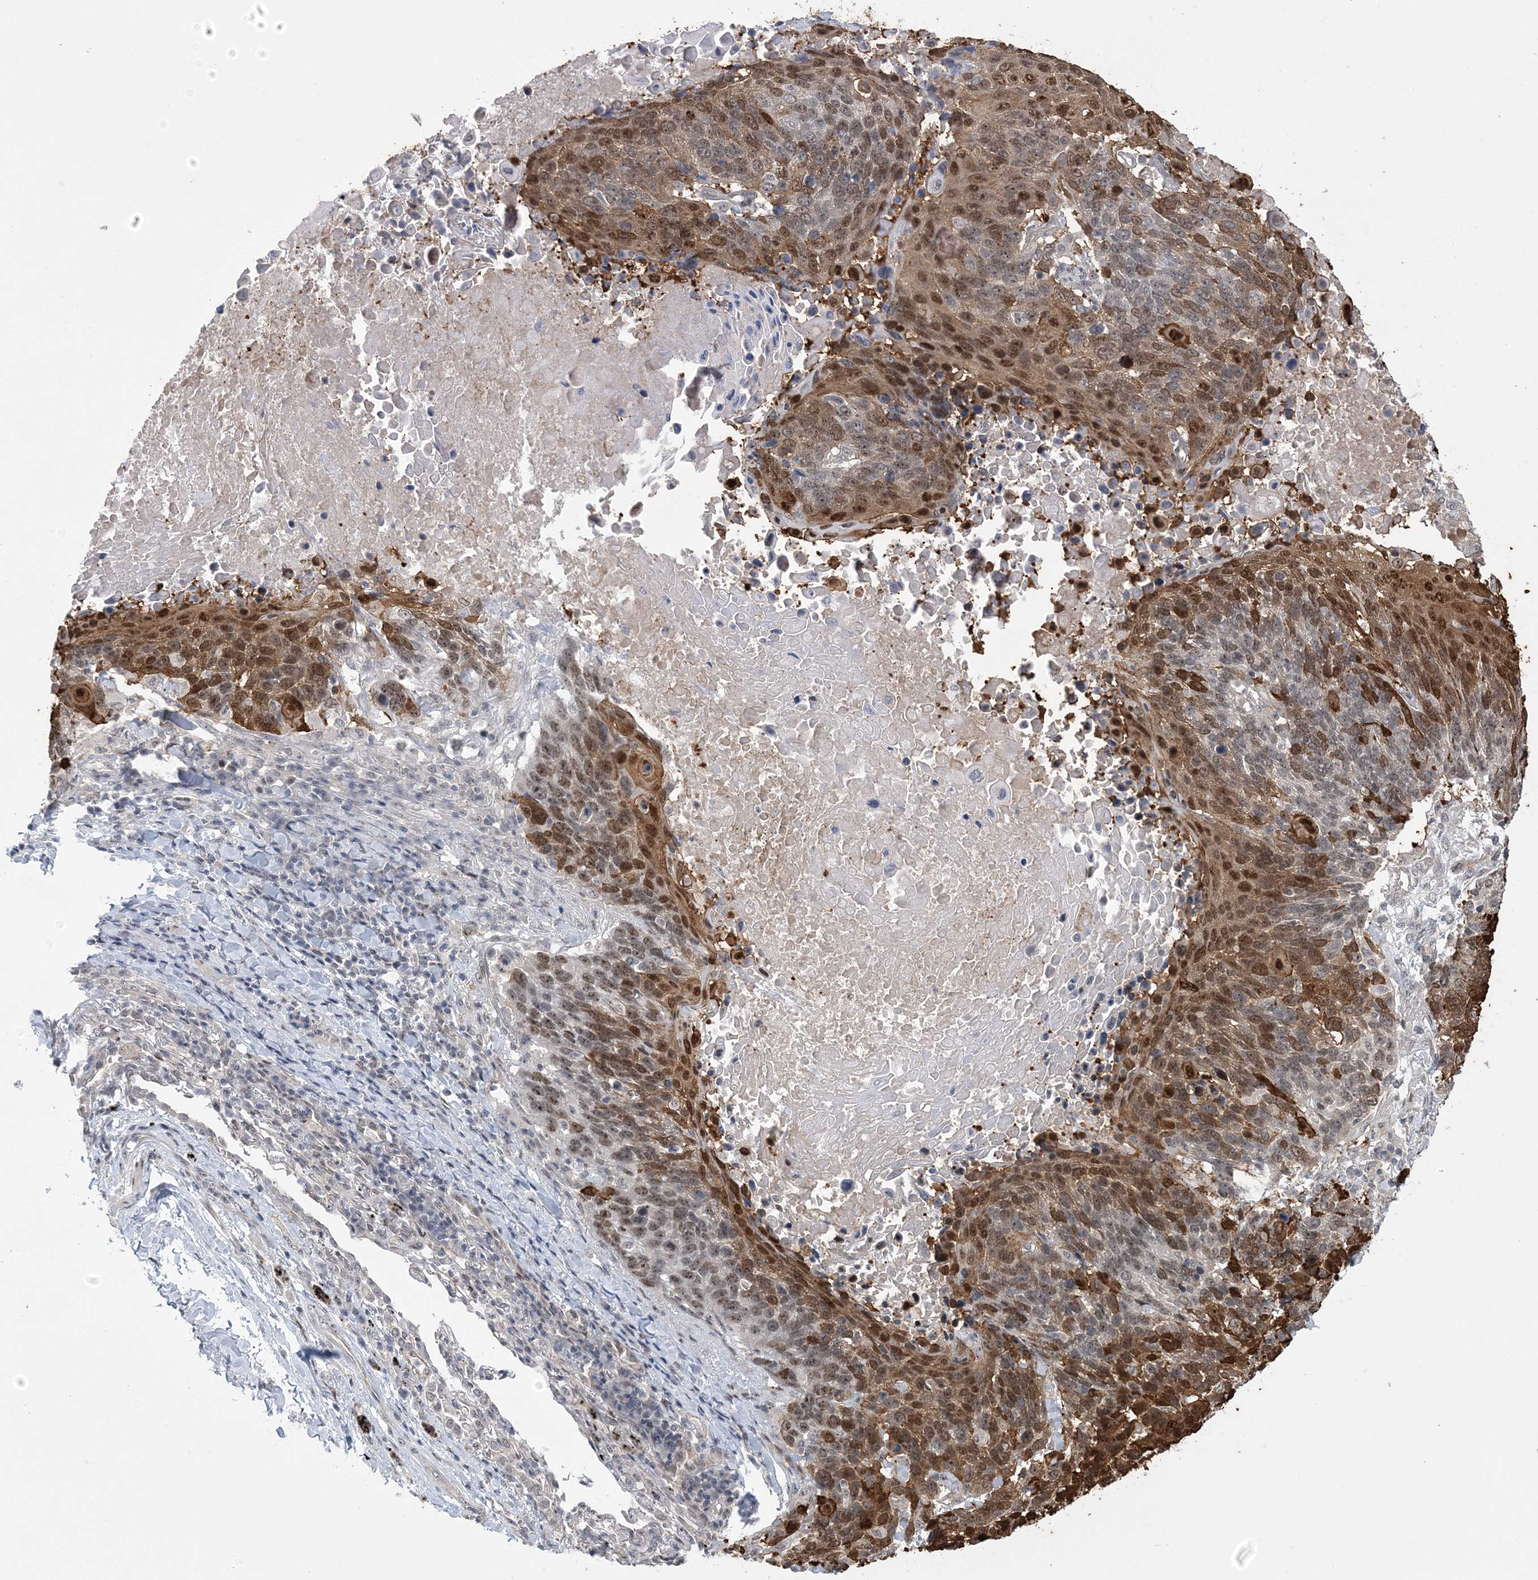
{"staining": {"intensity": "moderate", "quantity": ">75%", "location": "cytoplasmic/membranous,nuclear"}, "tissue": "lung cancer", "cell_type": "Tumor cells", "image_type": "cancer", "snomed": [{"axis": "morphology", "description": "Squamous cell carcinoma, NOS"}, {"axis": "topography", "description": "Lung"}], "caption": "Tumor cells show moderate cytoplasmic/membranous and nuclear expression in about >75% of cells in lung cancer. (brown staining indicates protein expression, while blue staining denotes nuclei).", "gene": "HOMEZ", "patient": {"sex": "male", "age": 66}}